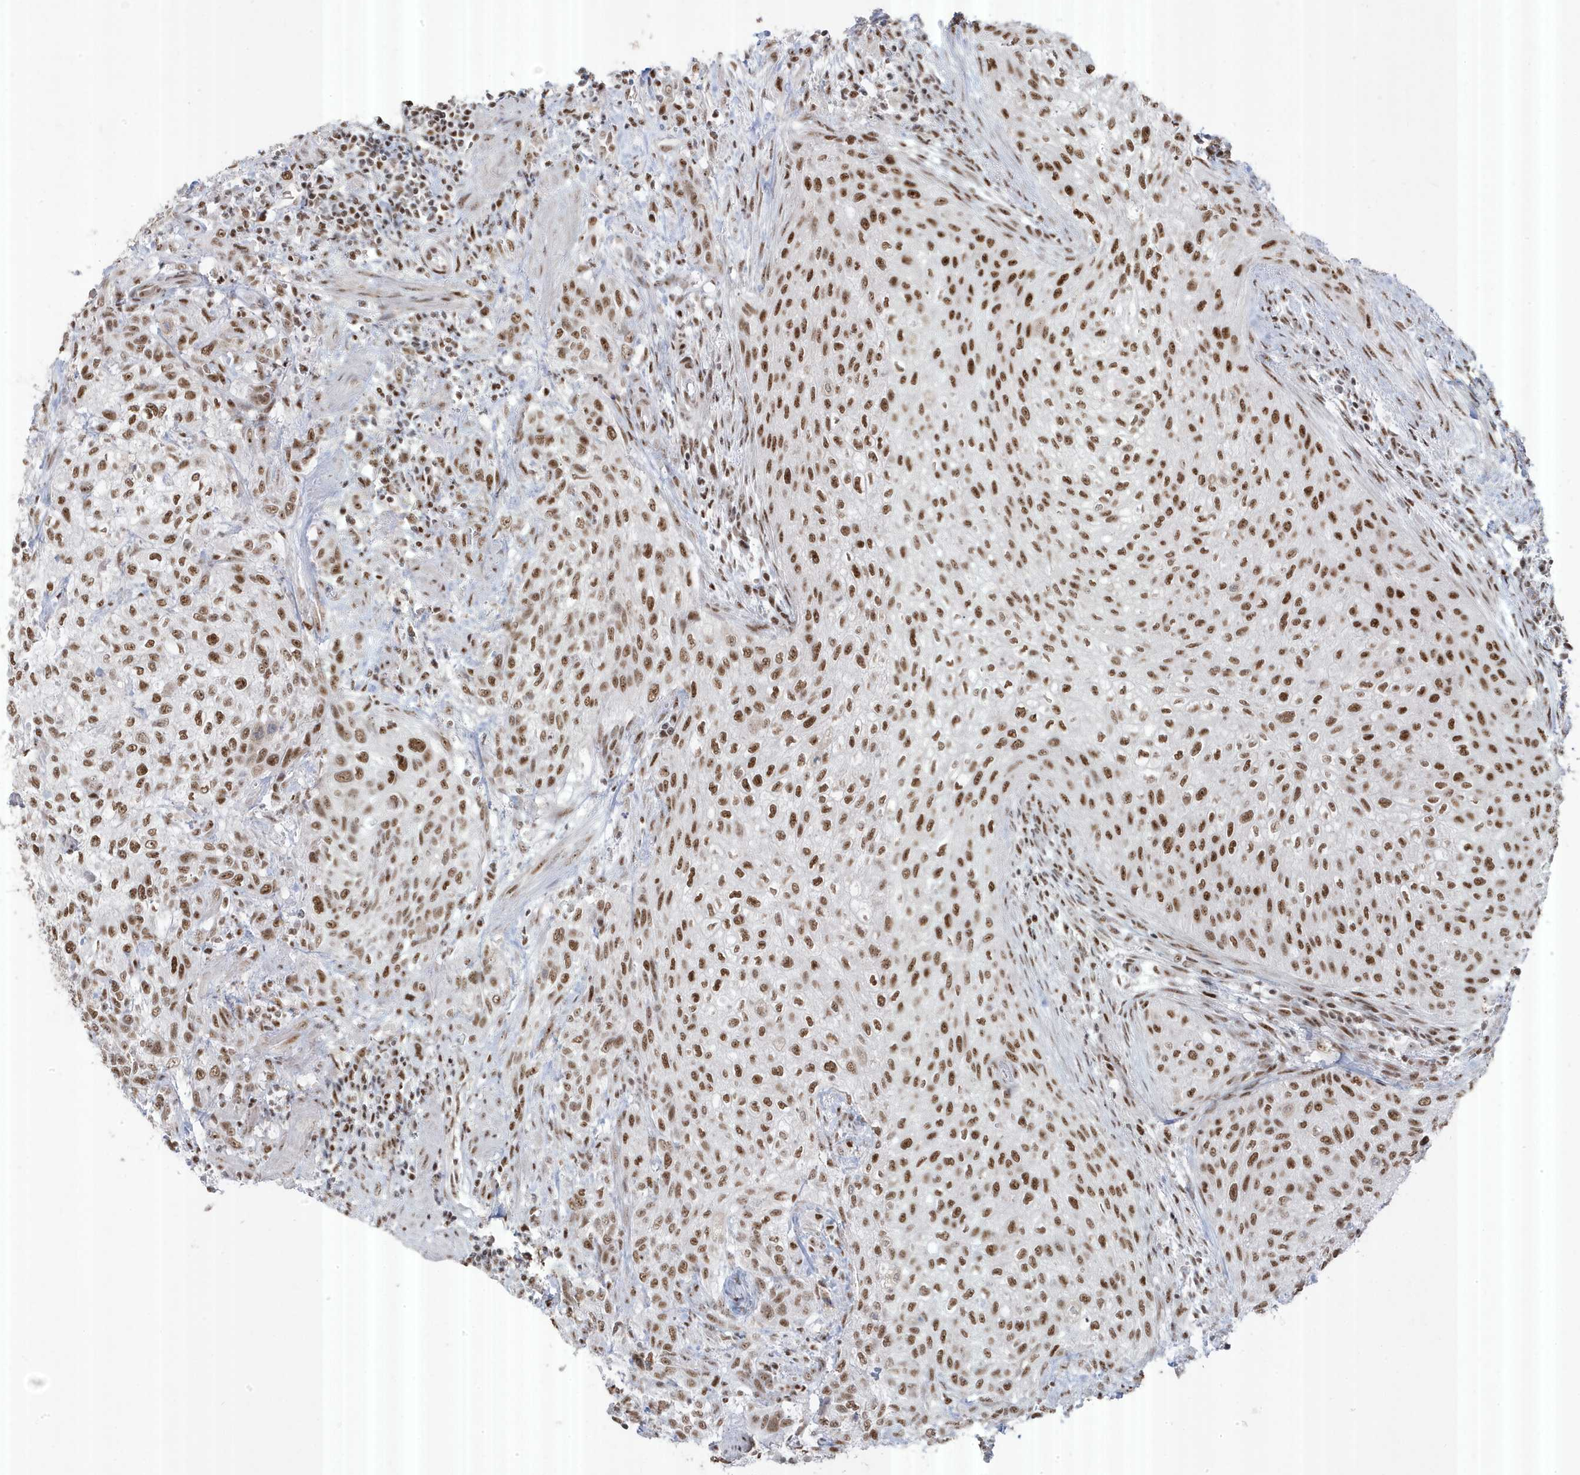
{"staining": {"intensity": "moderate", "quantity": ">75%", "location": "nuclear"}, "tissue": "urothelial cancer", "cell_type": "Tumor cells", "image_type": "cancer", "snomed": [{"axis": "morphology", "description": "Urothelial carcinoma, High grade"}, {"axis": "topography", "description": "Urinary bladder"}], "caption": "Moderate nuclear positivity for a protein is seen in approximately >75% of tumor cells of high-grade urothelial carcinoma using immunohistochemistry.", "gene": "MTREX", "patient": {"sex": "male", "age": 35}}